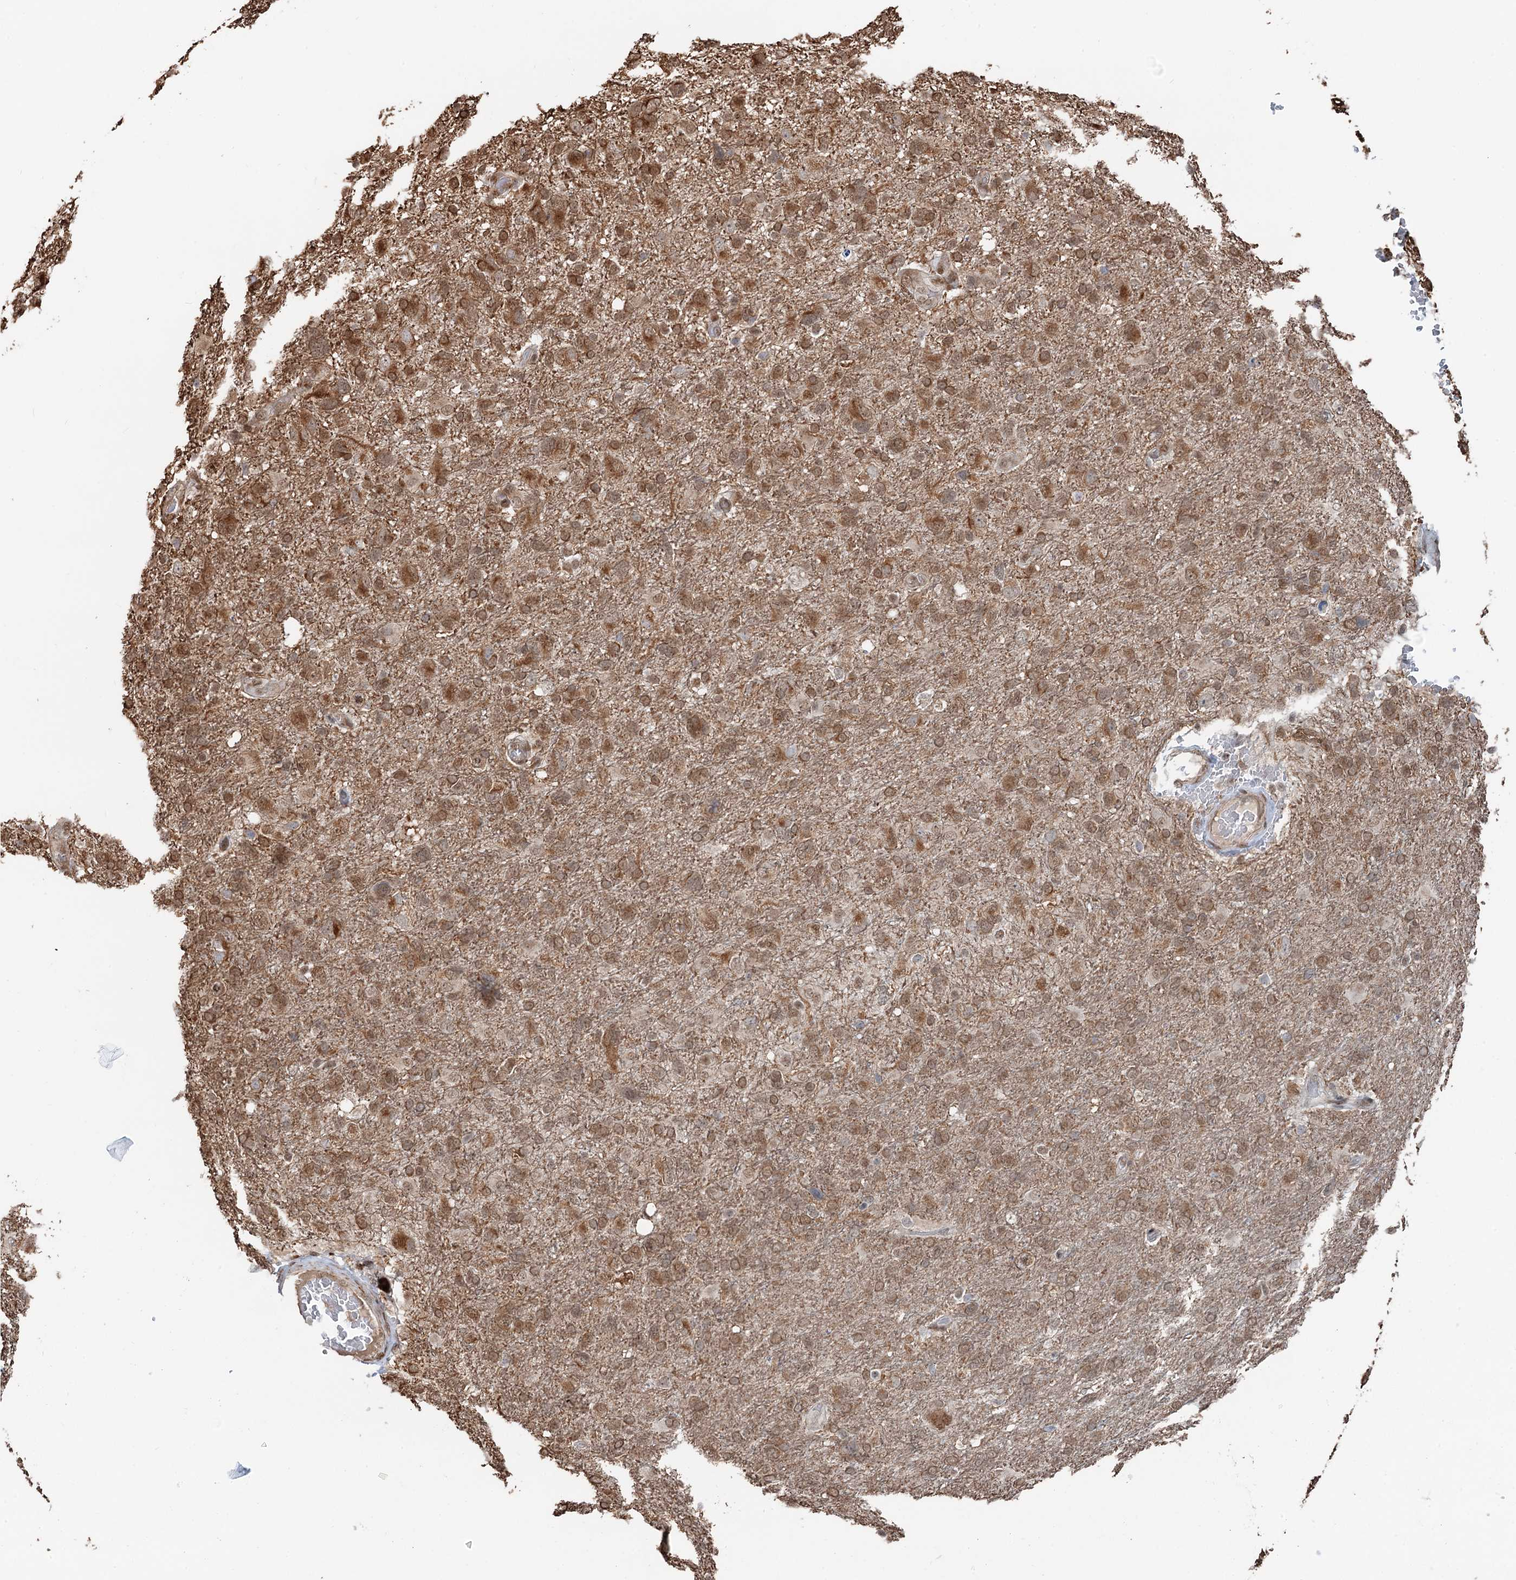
{"staining": {"intensity": "moderate", "quantity": ">75%", "location": "cytoplasmic/membranous,nuclear"}, "tissue": "glioma", "cell_type": "Tumor cells", "image_type": "cancer", "snomed": [{"axis": "morphology", "description": "Glioma, malignant, High grade"}, {"axis": "topography", "description": "Brain"}], "caption": "Malignant glioma (high-grade) stained with DAB (3,3'-diaminobenzidine) immunohistochemistry exhibits medium levels of moderate cytoplasmic/membranous and nuclear positivity in approximately >75% of tumor cells. (DAB (3,3'-diaminobenzidine) IHC, brown staining for protein, blue staining for nuclei).", "gene": "CFDP1", "patient": {"sex": "male", "age": 61}}